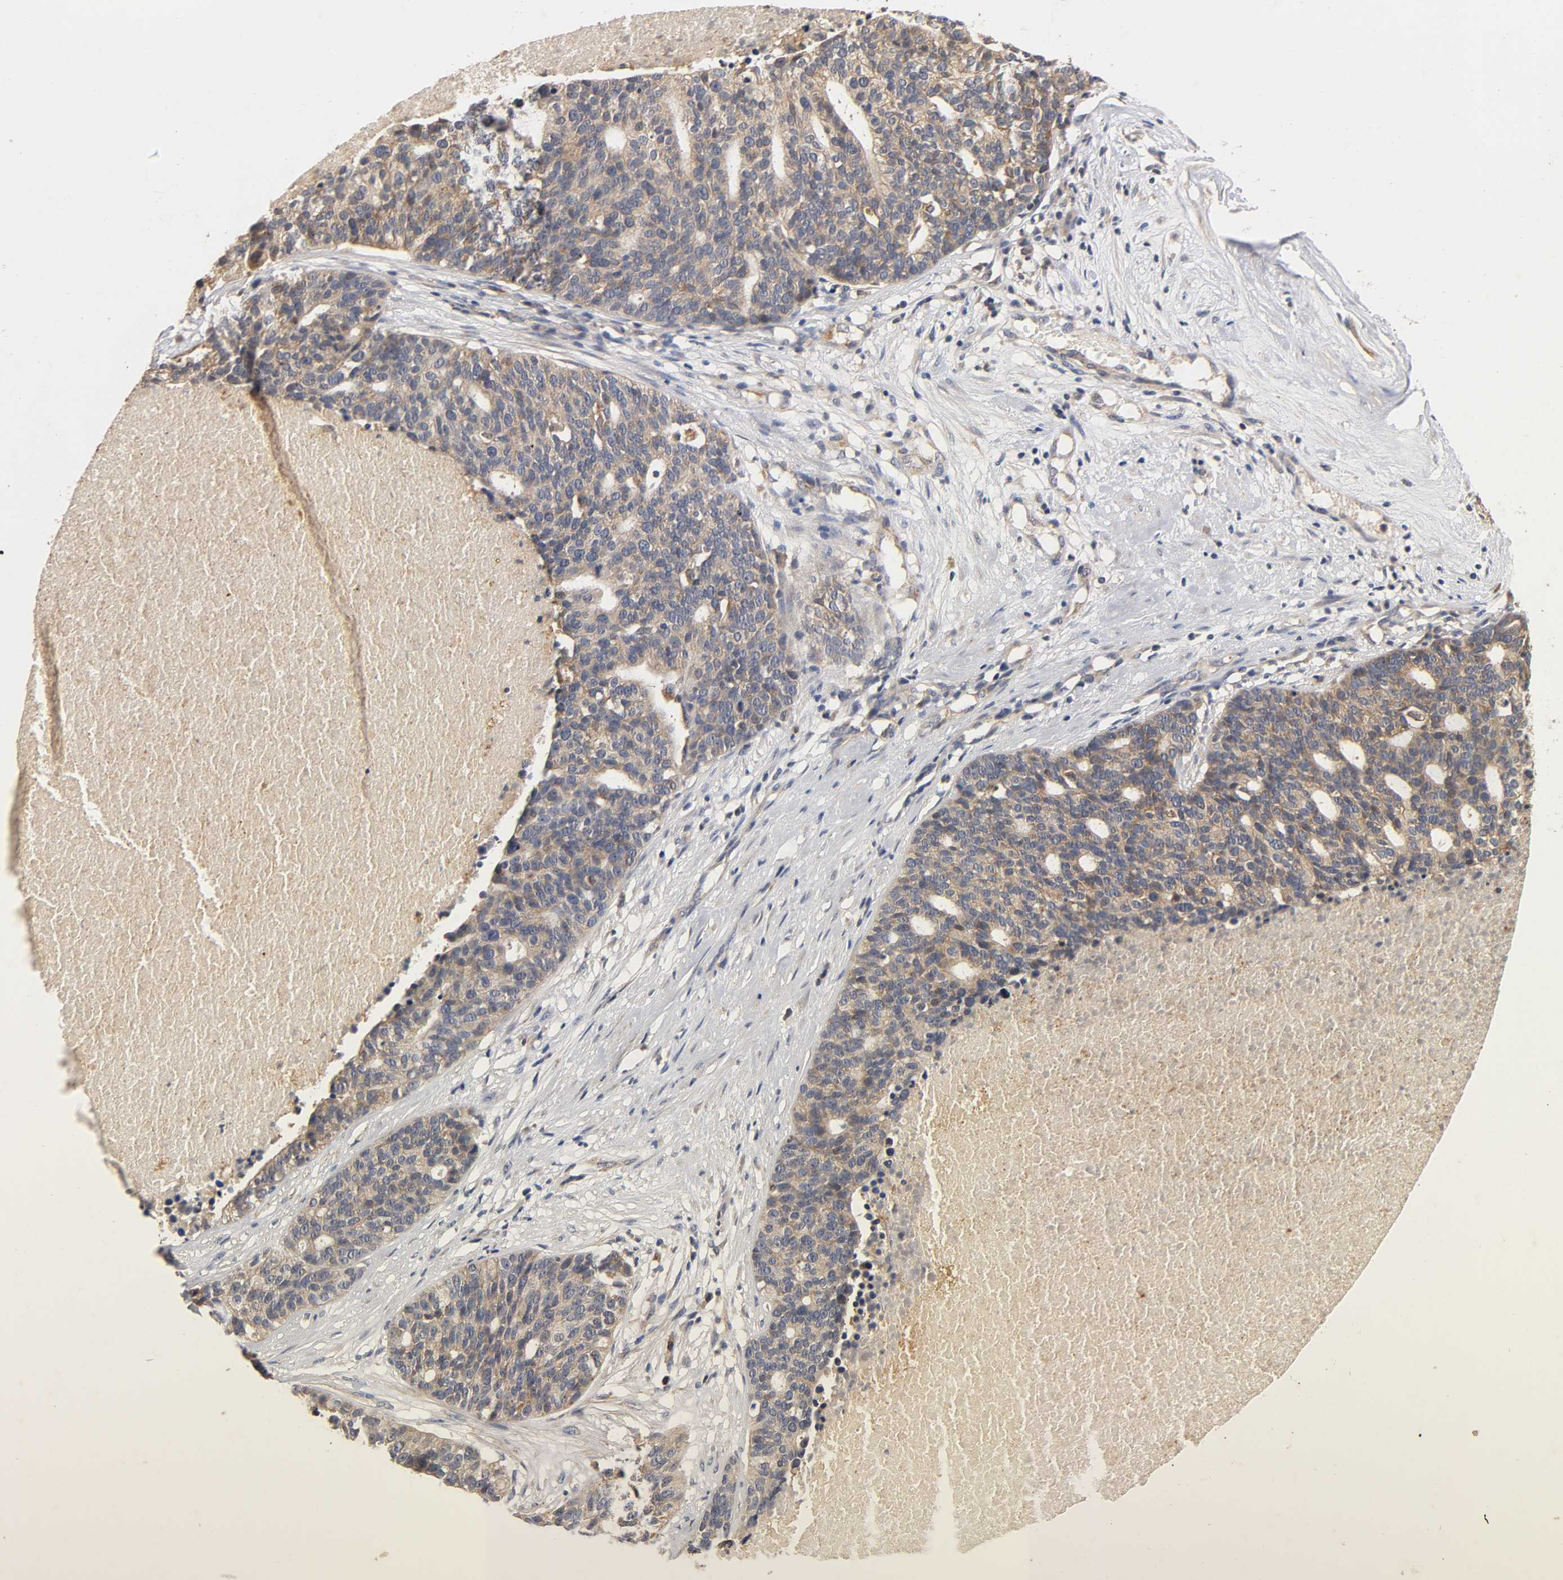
{"staining": {"intensity": "weak", "quantity": ">75%", "location": "cytoplasmic/membranous"}, "tissue": "ovarian cancer", "cell_type": "Tumor cells", "image_type": "cancer", "snomed": [{"axis": "morphology", "description": "Cystadenocarcinoma, serous, NOS"}, {"axis": "topography", "description": "Ovary"}], "caption": "Ovarian cancer stained with a protein marker displays weak staining in tumor cells.", "gene": "SCAP", "patient": {"sex": "female", "age": 59}}